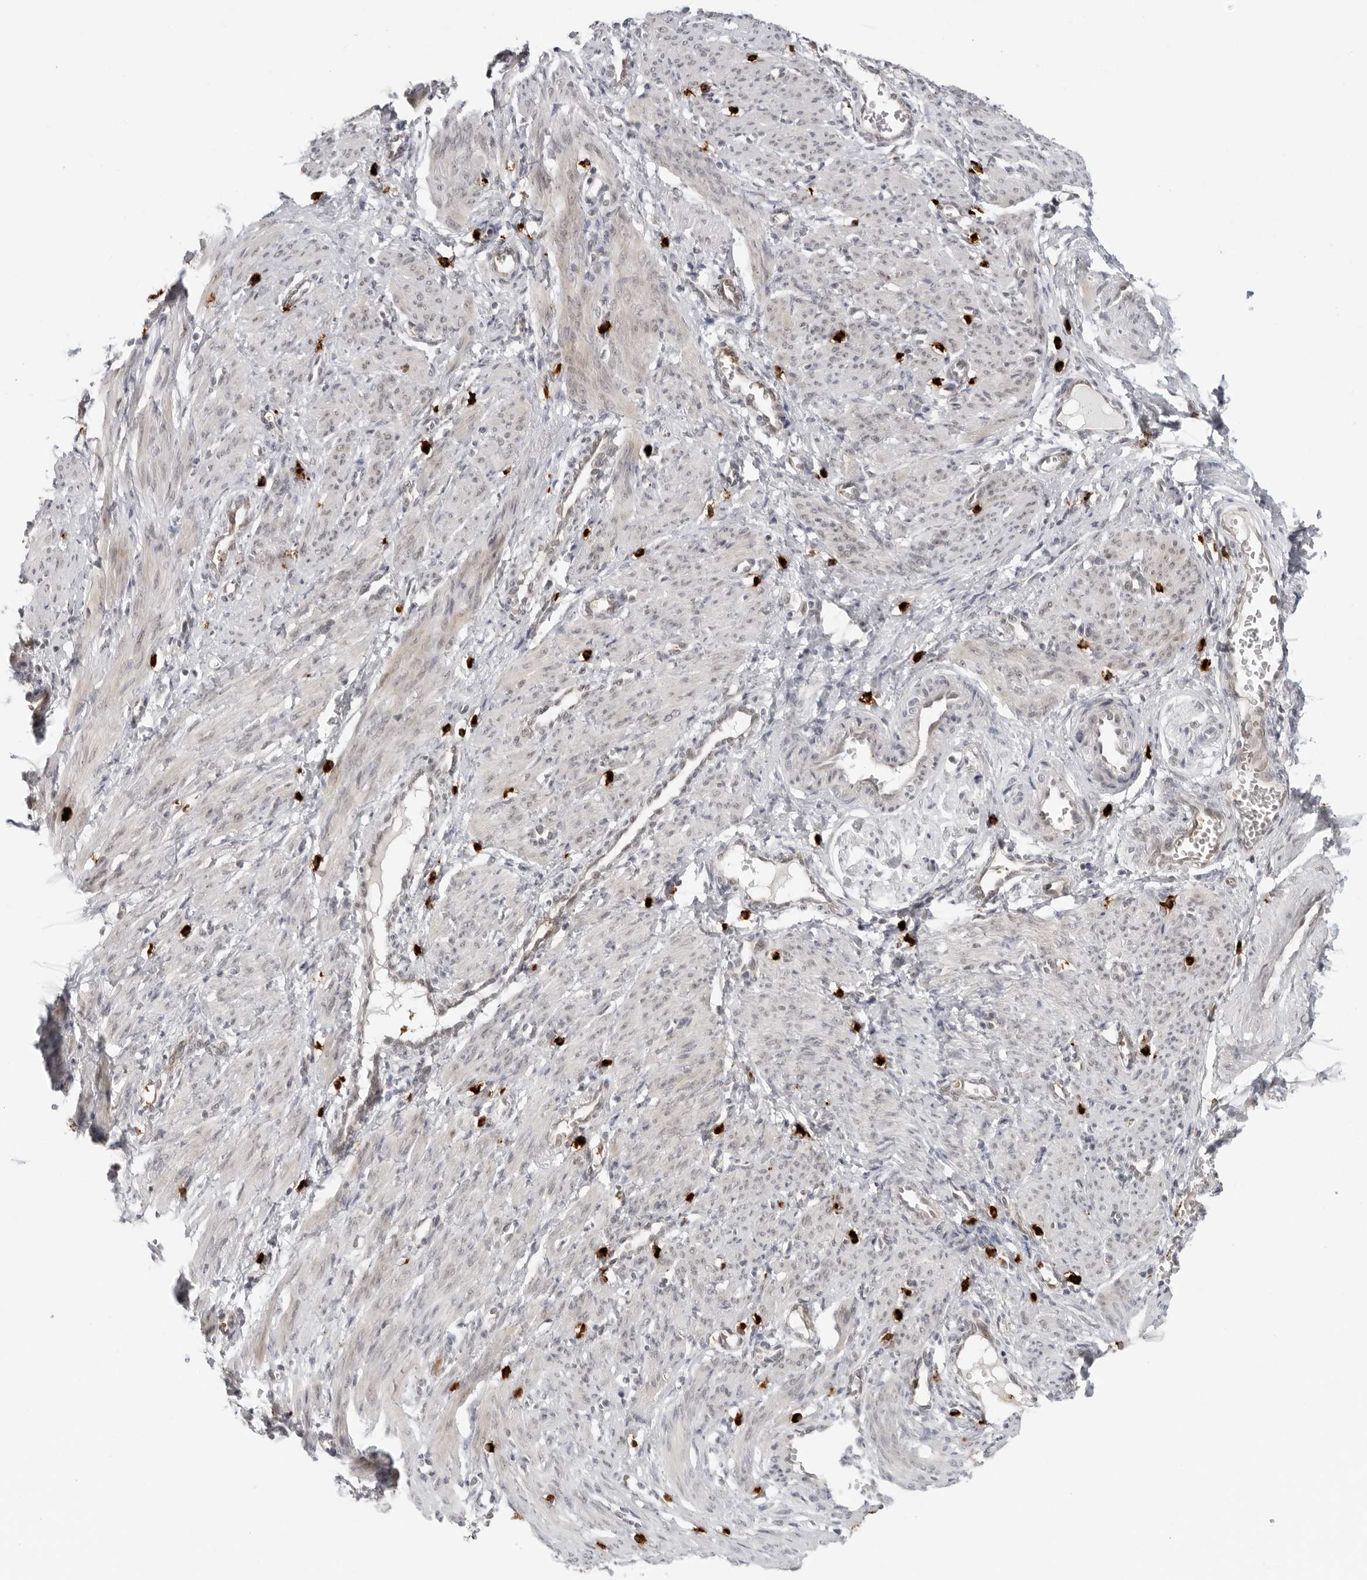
{"staining": {"intensity": "negative", "quantity": "none", "location": "none"}, "tissue": "smooth muscle", "cell_type": "Smooth muscle cells", "image_type": "normal", "snomed": [{"axis": "morphology", "description": "Normal tissue, NOS"}, {"axis": "topography", "description": "Endometrium"}], "caption": "This is an immunohistochemistry histopathology image of unremarkable human smooth muscle. There is no positivity in smooth muscle cells.", "gene": "SUGCT", "patient": {"sex": "female", "age": 33}}